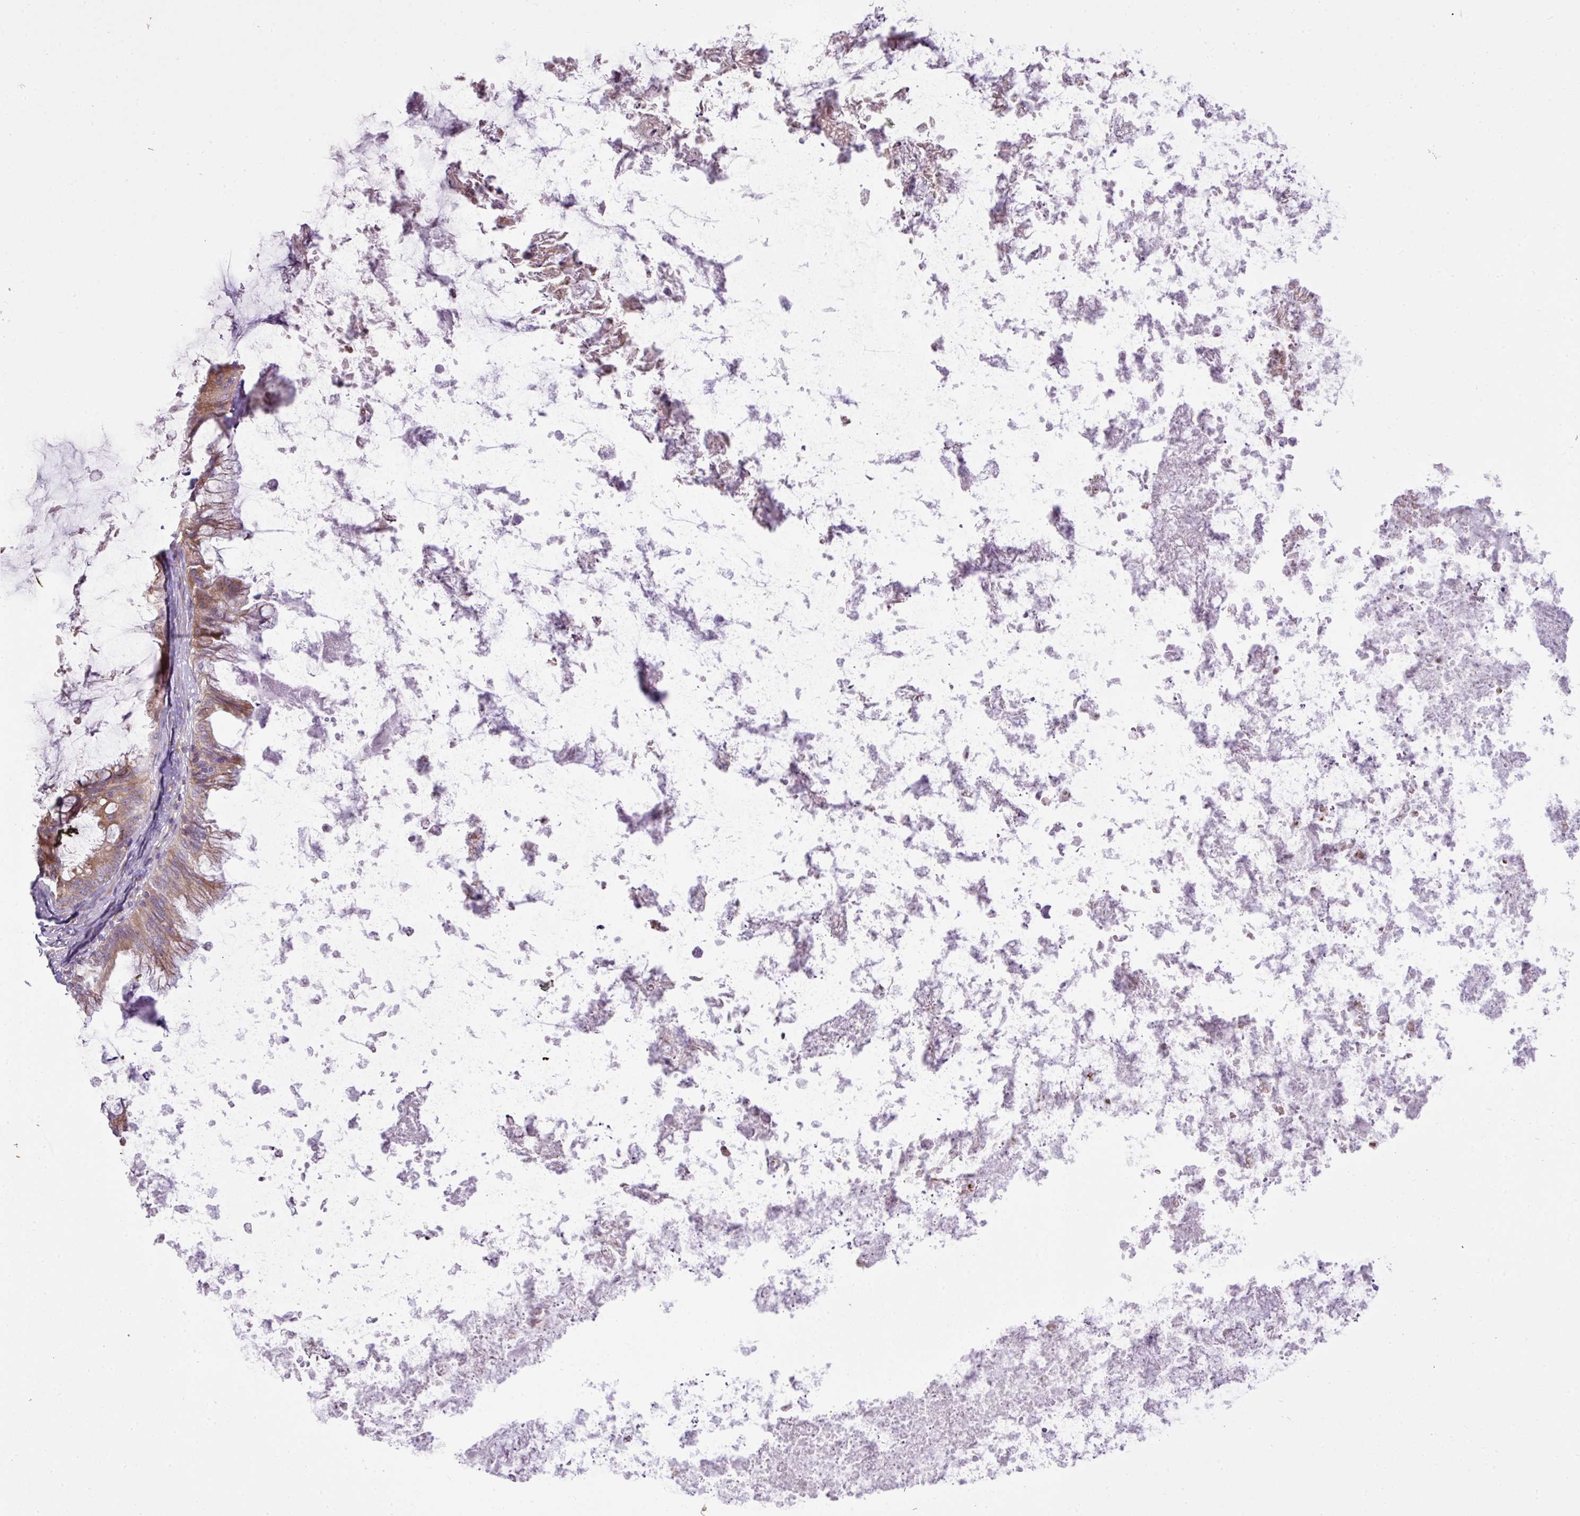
{"staining": {"intensity": "weak", "quantity": ">75%", "location": "cytoplasmic/membranous"}, "tissue": "ovarian cancer", "cell_type": "Tumor cells", "image_type": "cancer", "snomed": [{"axis": "morphology", "description": "Cystadenocarcinoma, mucinous, NOS"}, {"axis": "topography", "description": "Ovary"}], "caption": "Protein expression analysis of human ovarian cancer reveals weak cytoplasmic/membranous expression in about >75% of tumor cells. The staining was performed using DAB (3,3'-diaminobenzidine) to visualize the protein expression in brown, while the nuclei were stained in blue with hematoxylin (Magnification: 20x).", "gene": "COX18", "patient": {"sex": "female", "age": 35}}